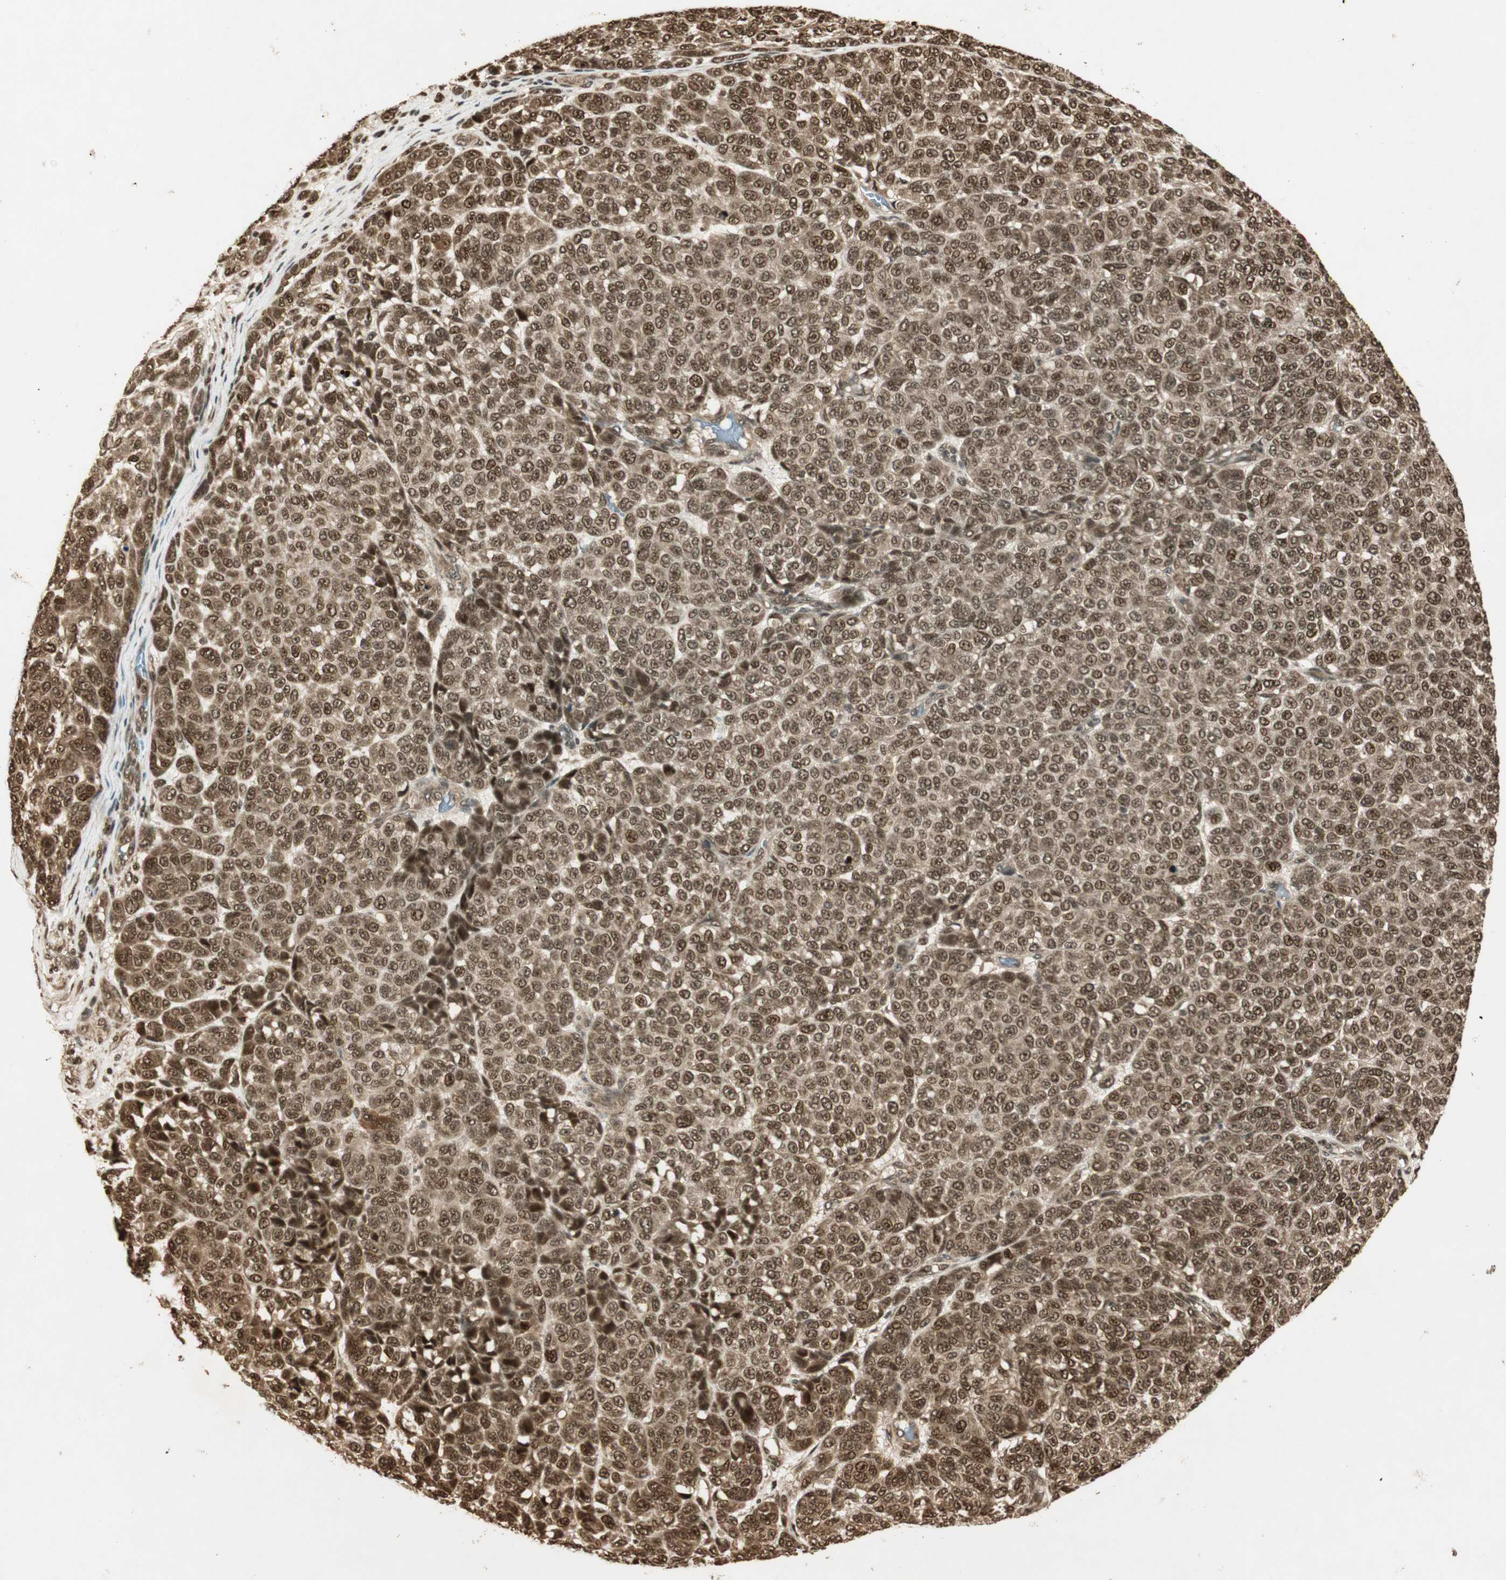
{"staining": {"intensity": "strong", "quantity": ">75%", "location": "cytoplasmic/membranous,nuclear"}, "tissue": "melanoma", "cell_type": "Tumor cells", "image_type": "cancer", "snomed": [{"axis": "morphology", "description": "Malignant melanoma, NOS"}, {"axis": "topography", "description": "Skin"}], "caption": "Immunohistochemical staining of melanoma shows high levels of strong cytoplasmic/membranous and nuclear protein positivity in approximately >75% of tumor cells.", "gene": "RPA3", "patient": {"sex": "male", "age": 59}}